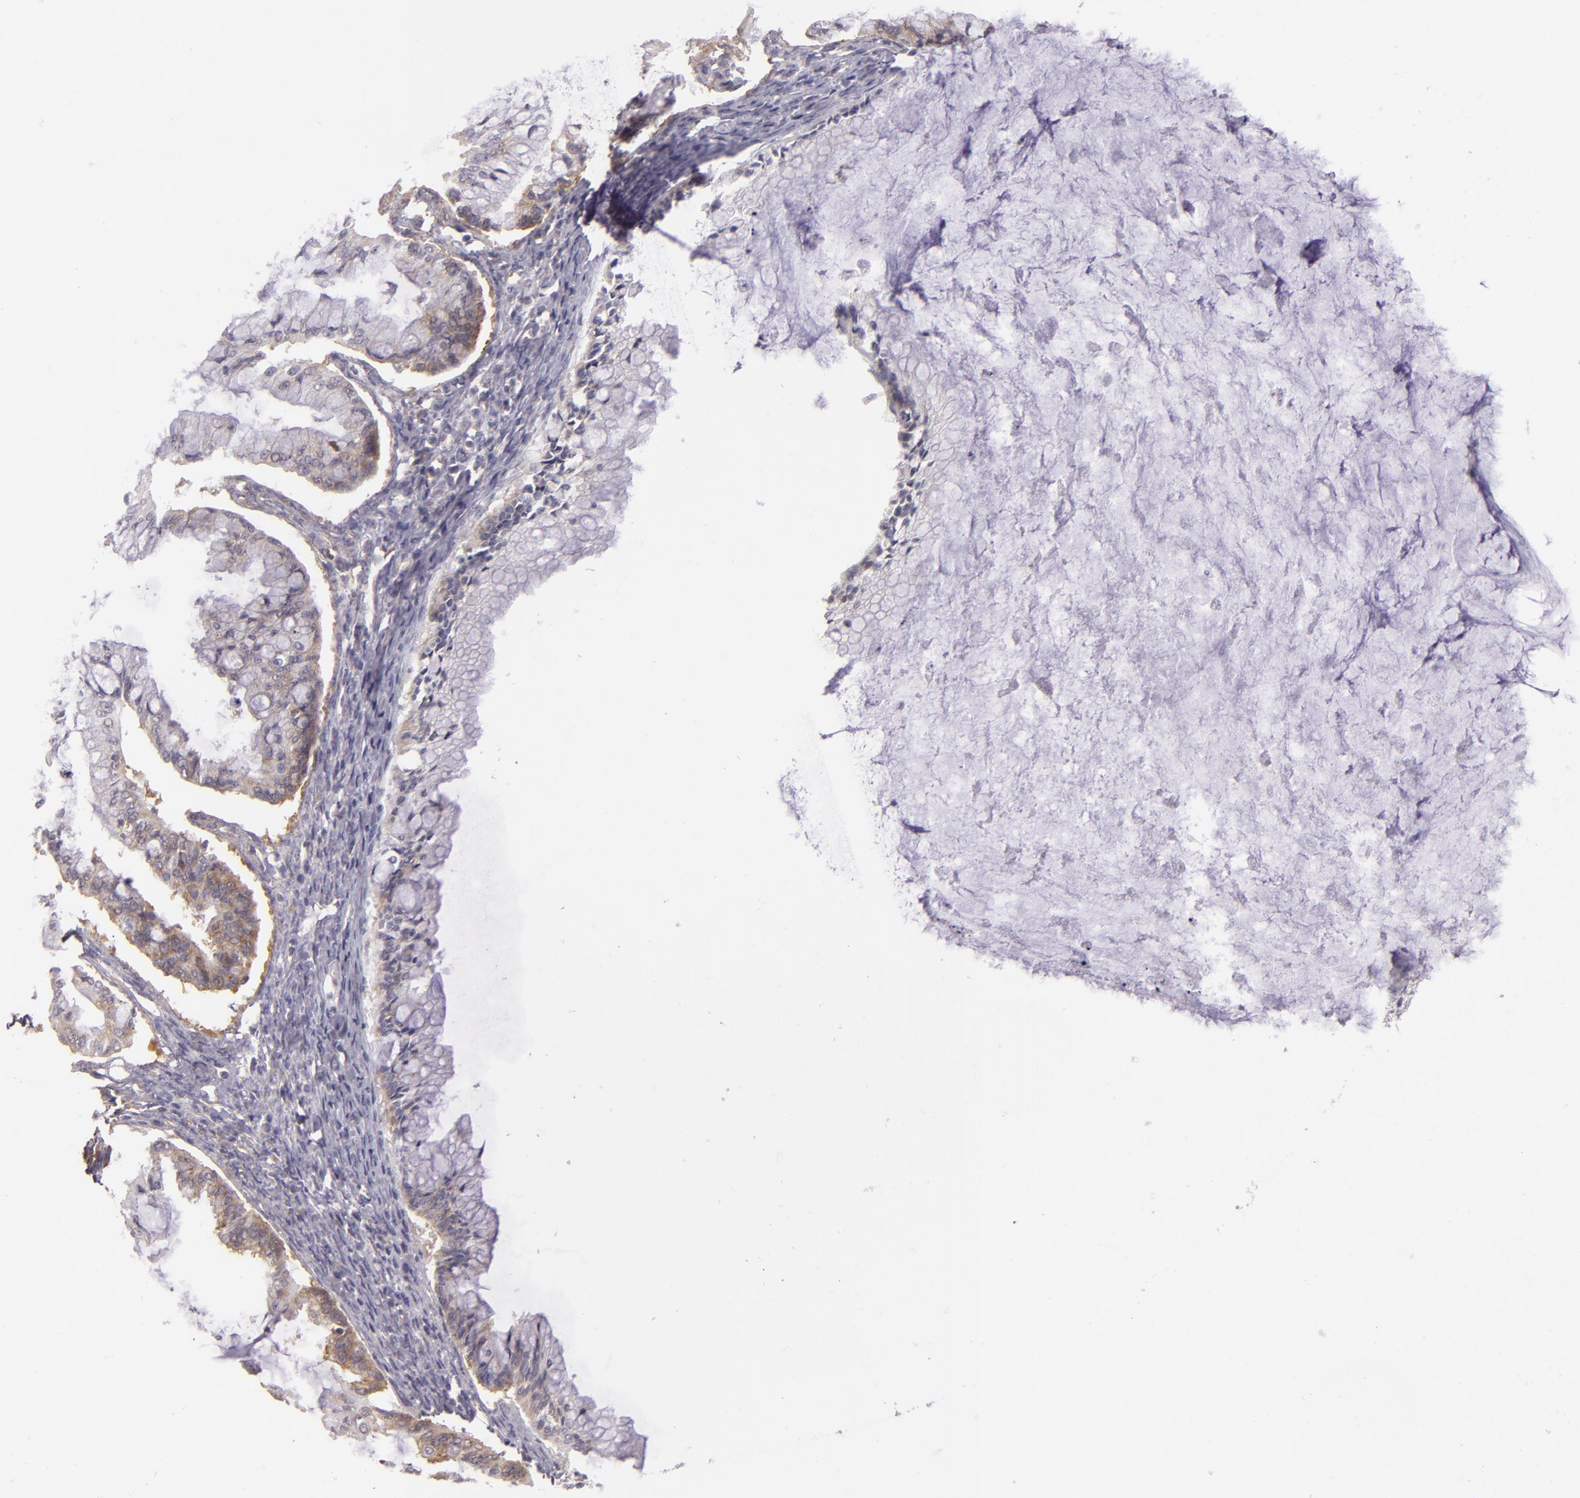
{"staining": {"intensity": "weak", "quantity": "<25%", "location": "cytoplasmic/membranous"}, "tissue": "ovarian cancer", "cell_type": "Tumor cells", "image_type": "cancer", "snomed": [{"axis": "morphology", "description": "Cystadenocarcinoma, mucinous, NOS"}, {"axis": "topography", "description": "Ovary"}], "caption": "Immunohistochemistry image of human ovarian mucinous cystadenocarcinoma stained for a protein (brown), which displays no expression in tumor cells.", "gene": "UPF3B", "patient": {"sex": "female", "age": 57}}